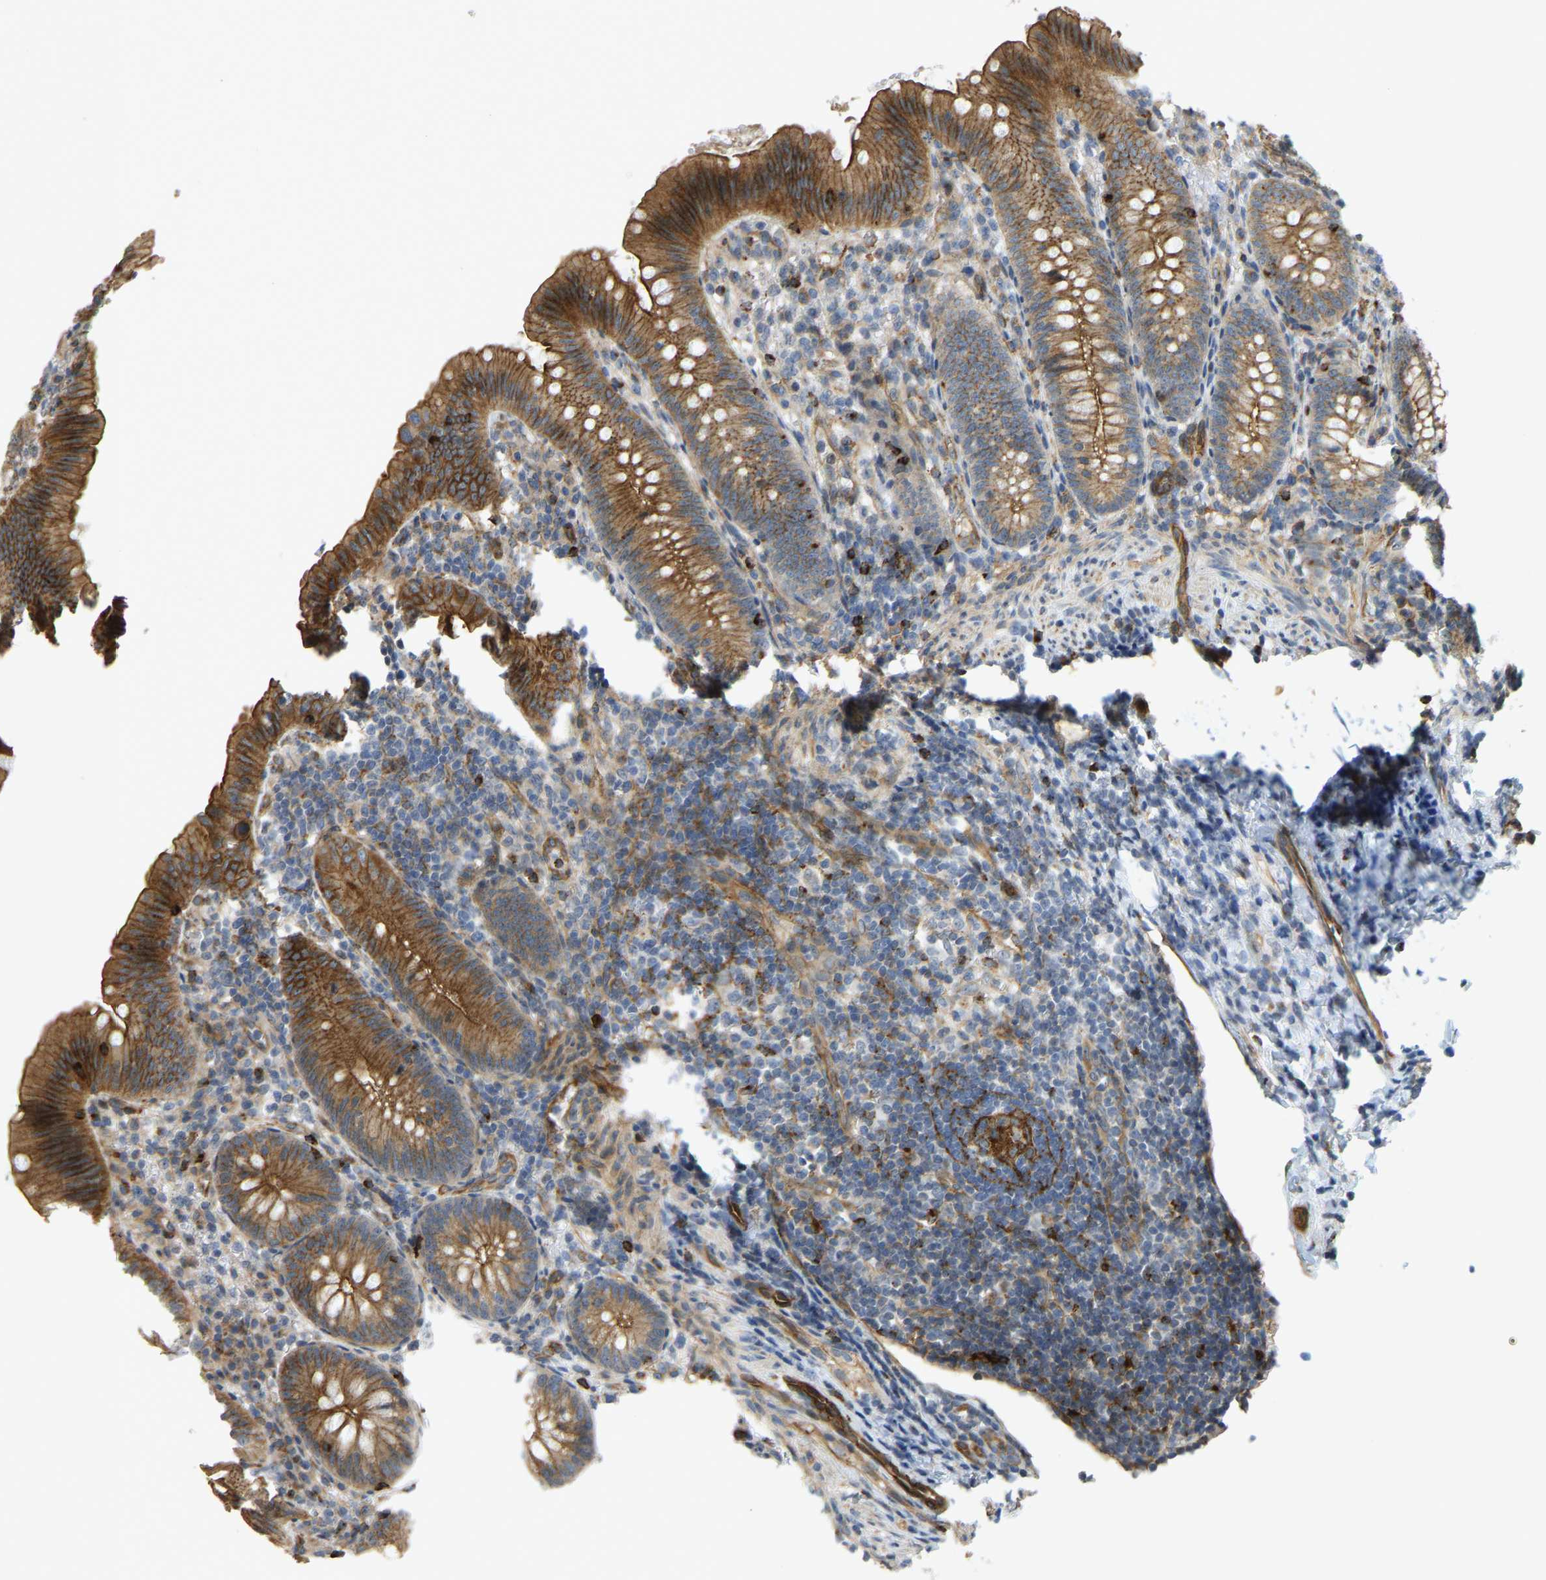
{"staining": {"intensity": "moderate", "quantity": ">75%", "location": "cytoplasmic/membranous"}, "tissue": "appendix", "cell_type": "Glandular cells", "image_type": "normal", "snomed": [{"axis": "morphology", "description": "Normal tissue, NOS"}, {"axis": "topography", "description": "Appendix"}], "caption": "Protein expression analysis of unremarkable appendix displays moderate cytoplasmic/membranous positivity in about >75% of glandular cells.", "gene": "KIAA1671", "patient": {"sex": "male", "age": 1}}